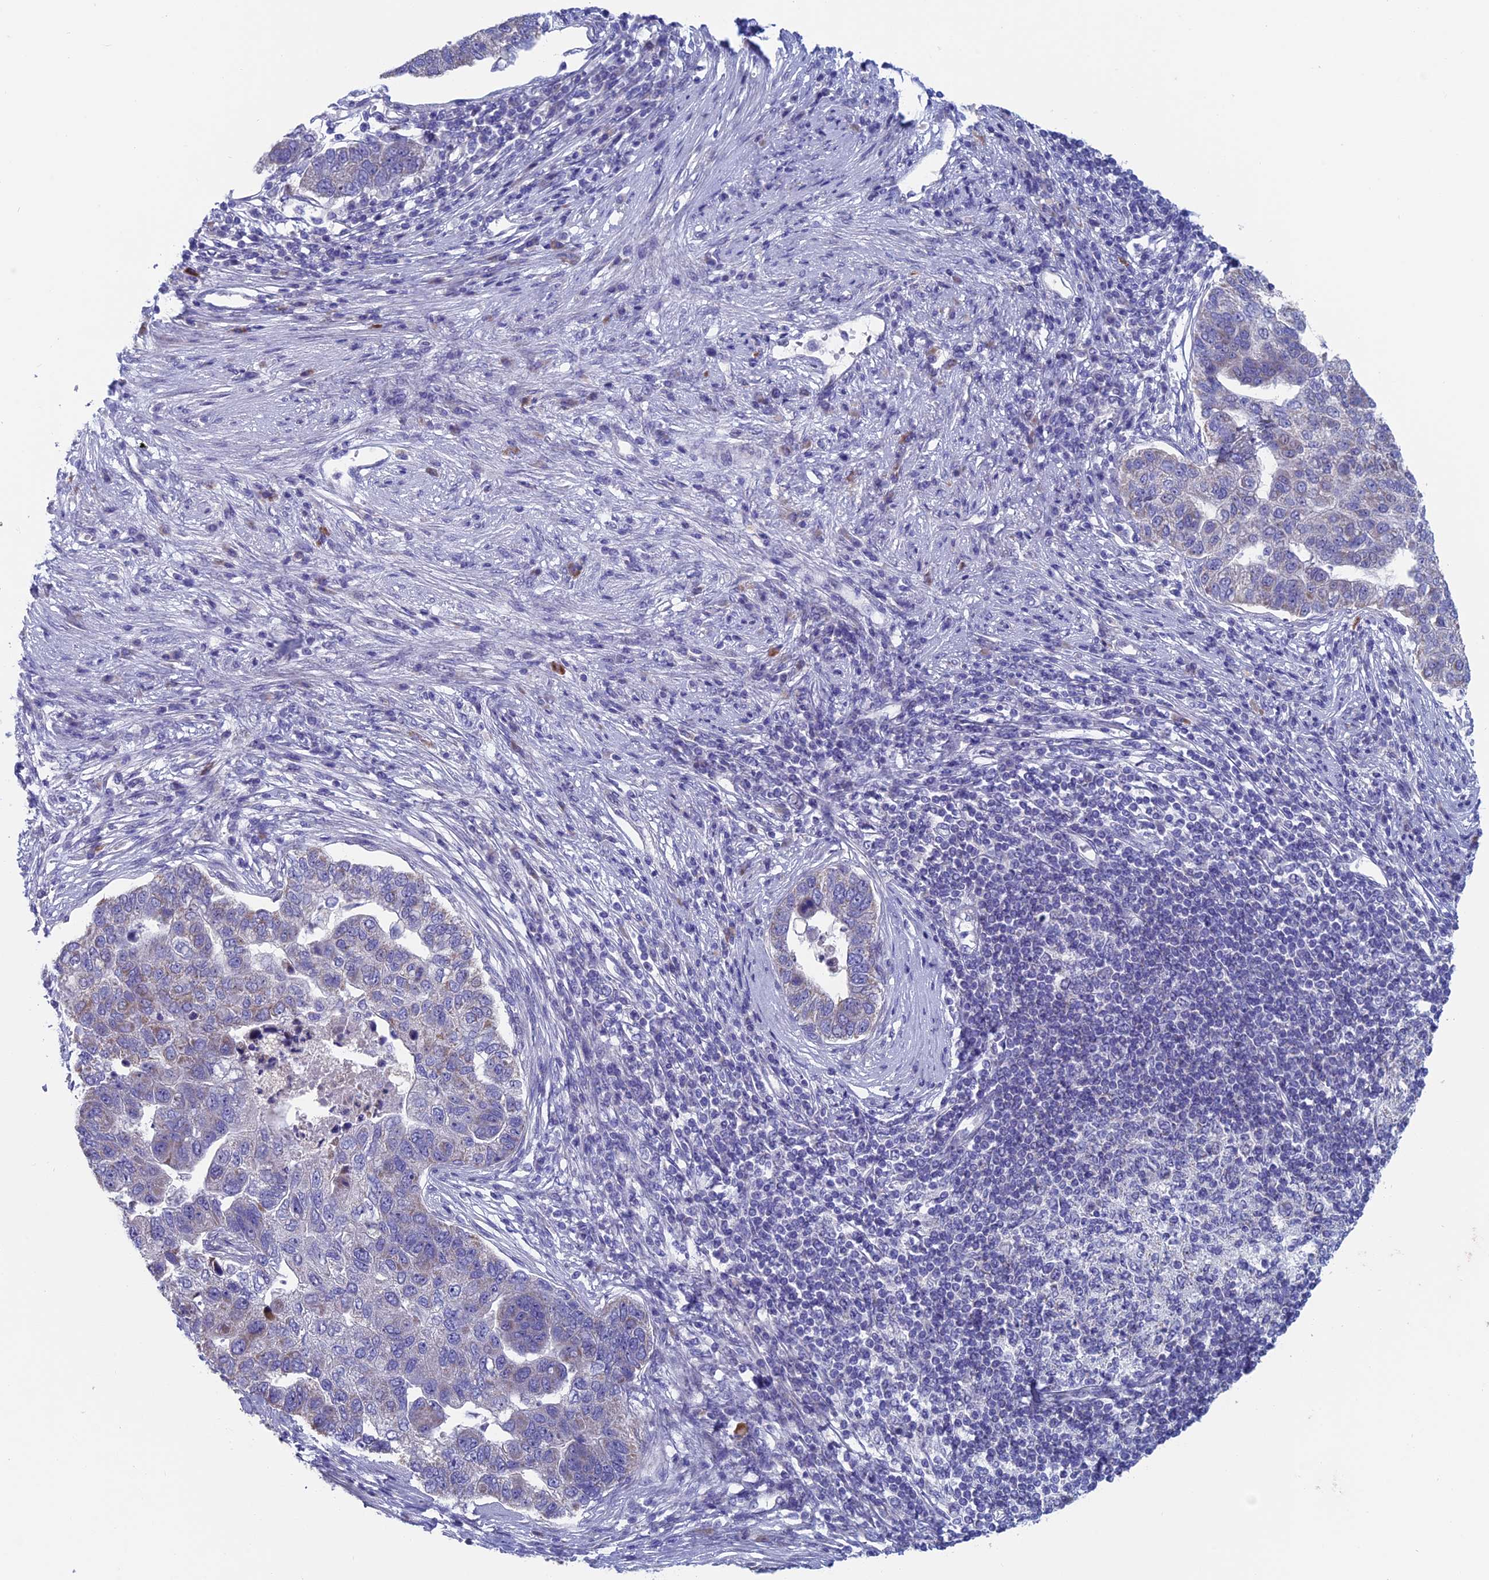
{"staining": {"intensity": "weak", "quantity": "<25%", "location": "cytoplasmic/membranous"}, "tissue": "pancreatic cancer", "cell_type": "Tumor cells", "image_type": "cancer", "snomed": [{"axis": "morphology", "description": "Adenocarcinoma, NOS"}, {"axis": "topography", "description": "Pancreas"}], "caption": "Adenocarcinoma (pancreatic) was stained to show a protein in brown. There is no significant staining in tumor cells.", "gene": "NIBAN3", "patient": {"sex": "female", "age": 61}}